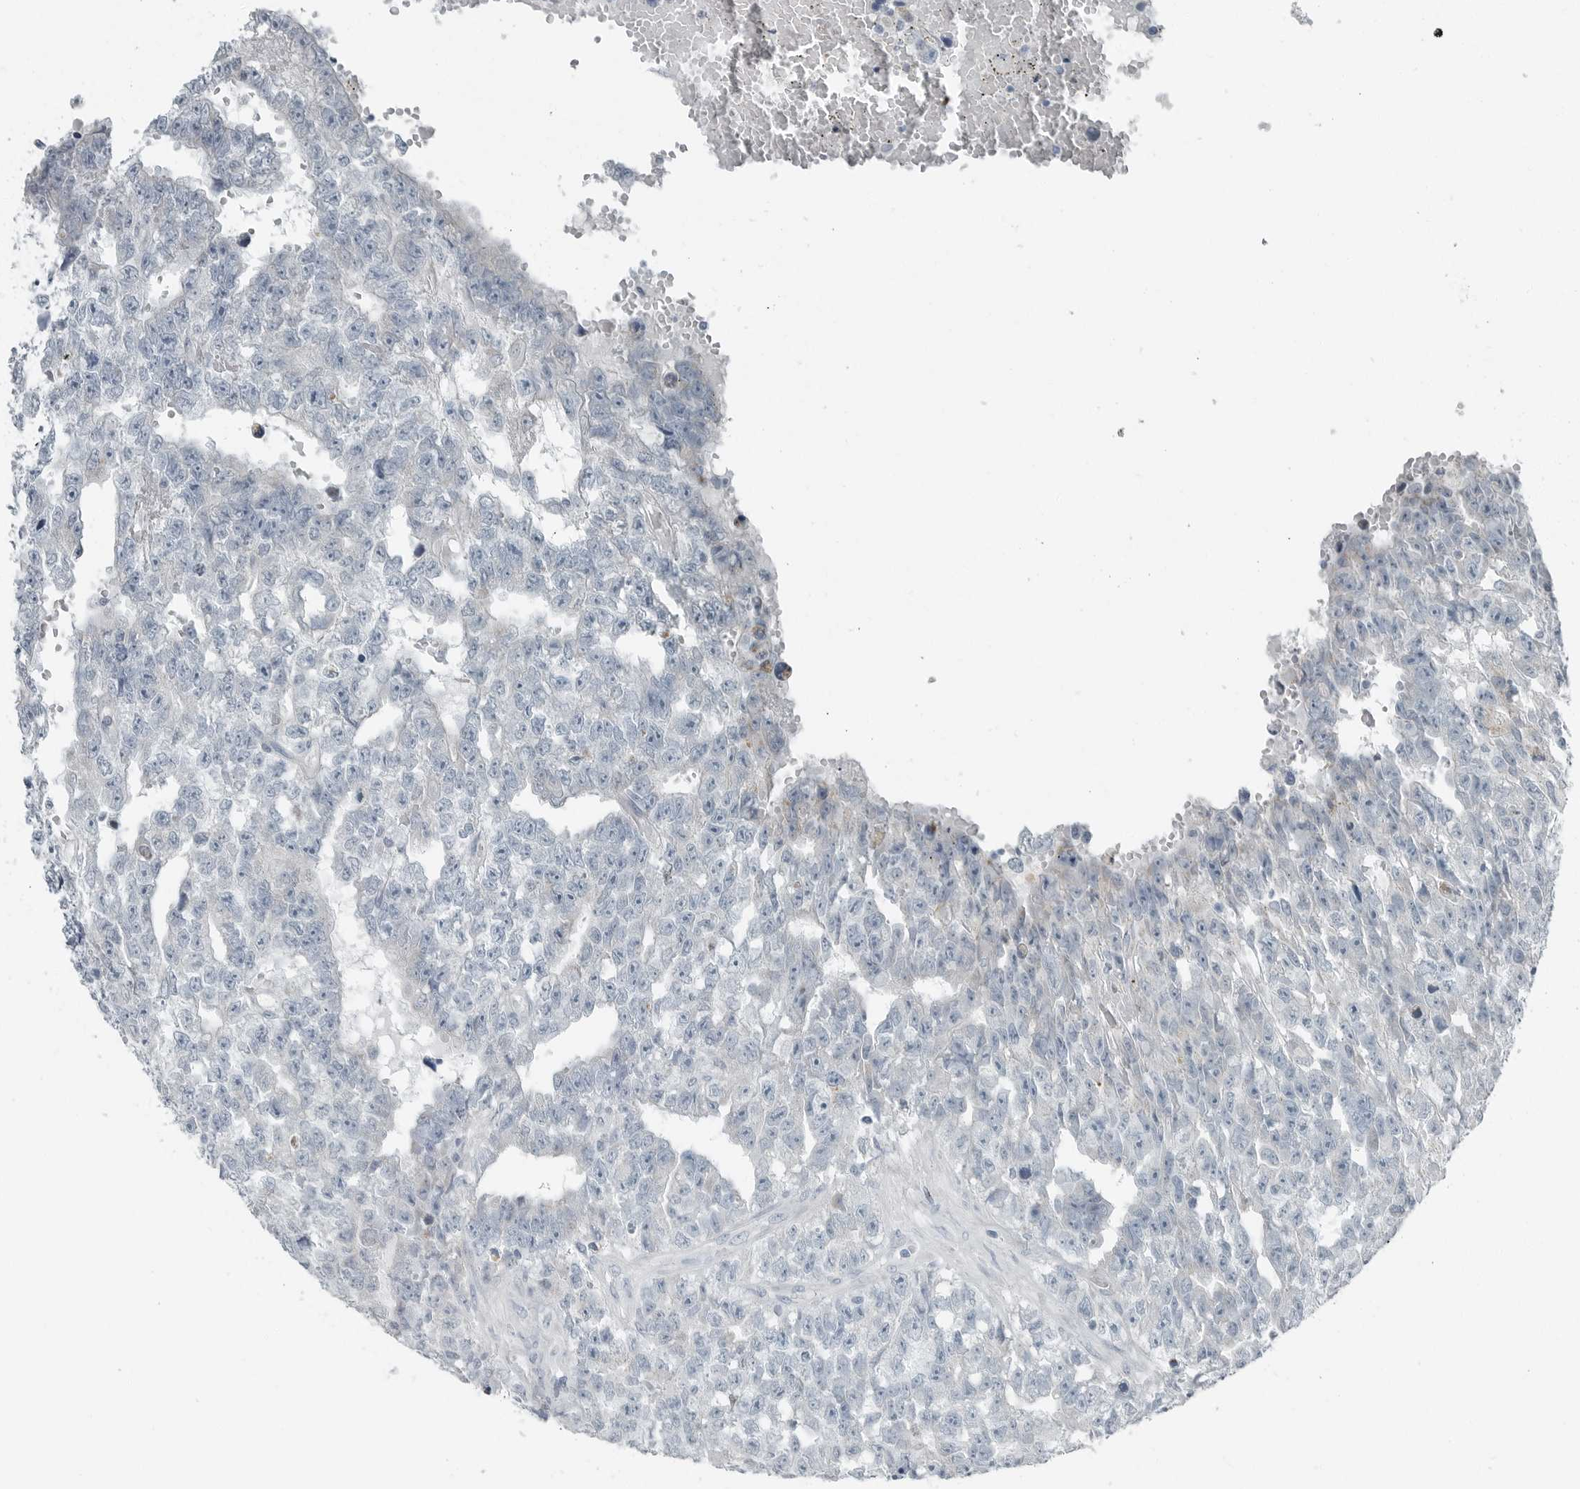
{"staining": {"intensity": "negative", "quantity": "none", "location": "none"}, "tissue": "testis cancer", "cell_type": "Tumor cells", "image_type": "cancer", "snomed": [{"axis": "morphology", "description": "Carcinoma, Embryonal, NOS"}, {"axis": "topography", "description": "Testis"}], "caption": "A micrograph of testis embryonal carcinoma stained for a protein shows no brown staining in tumor cells.", "gene": "ZPBP2", "patient": {"sex": "male", "age": 25}}